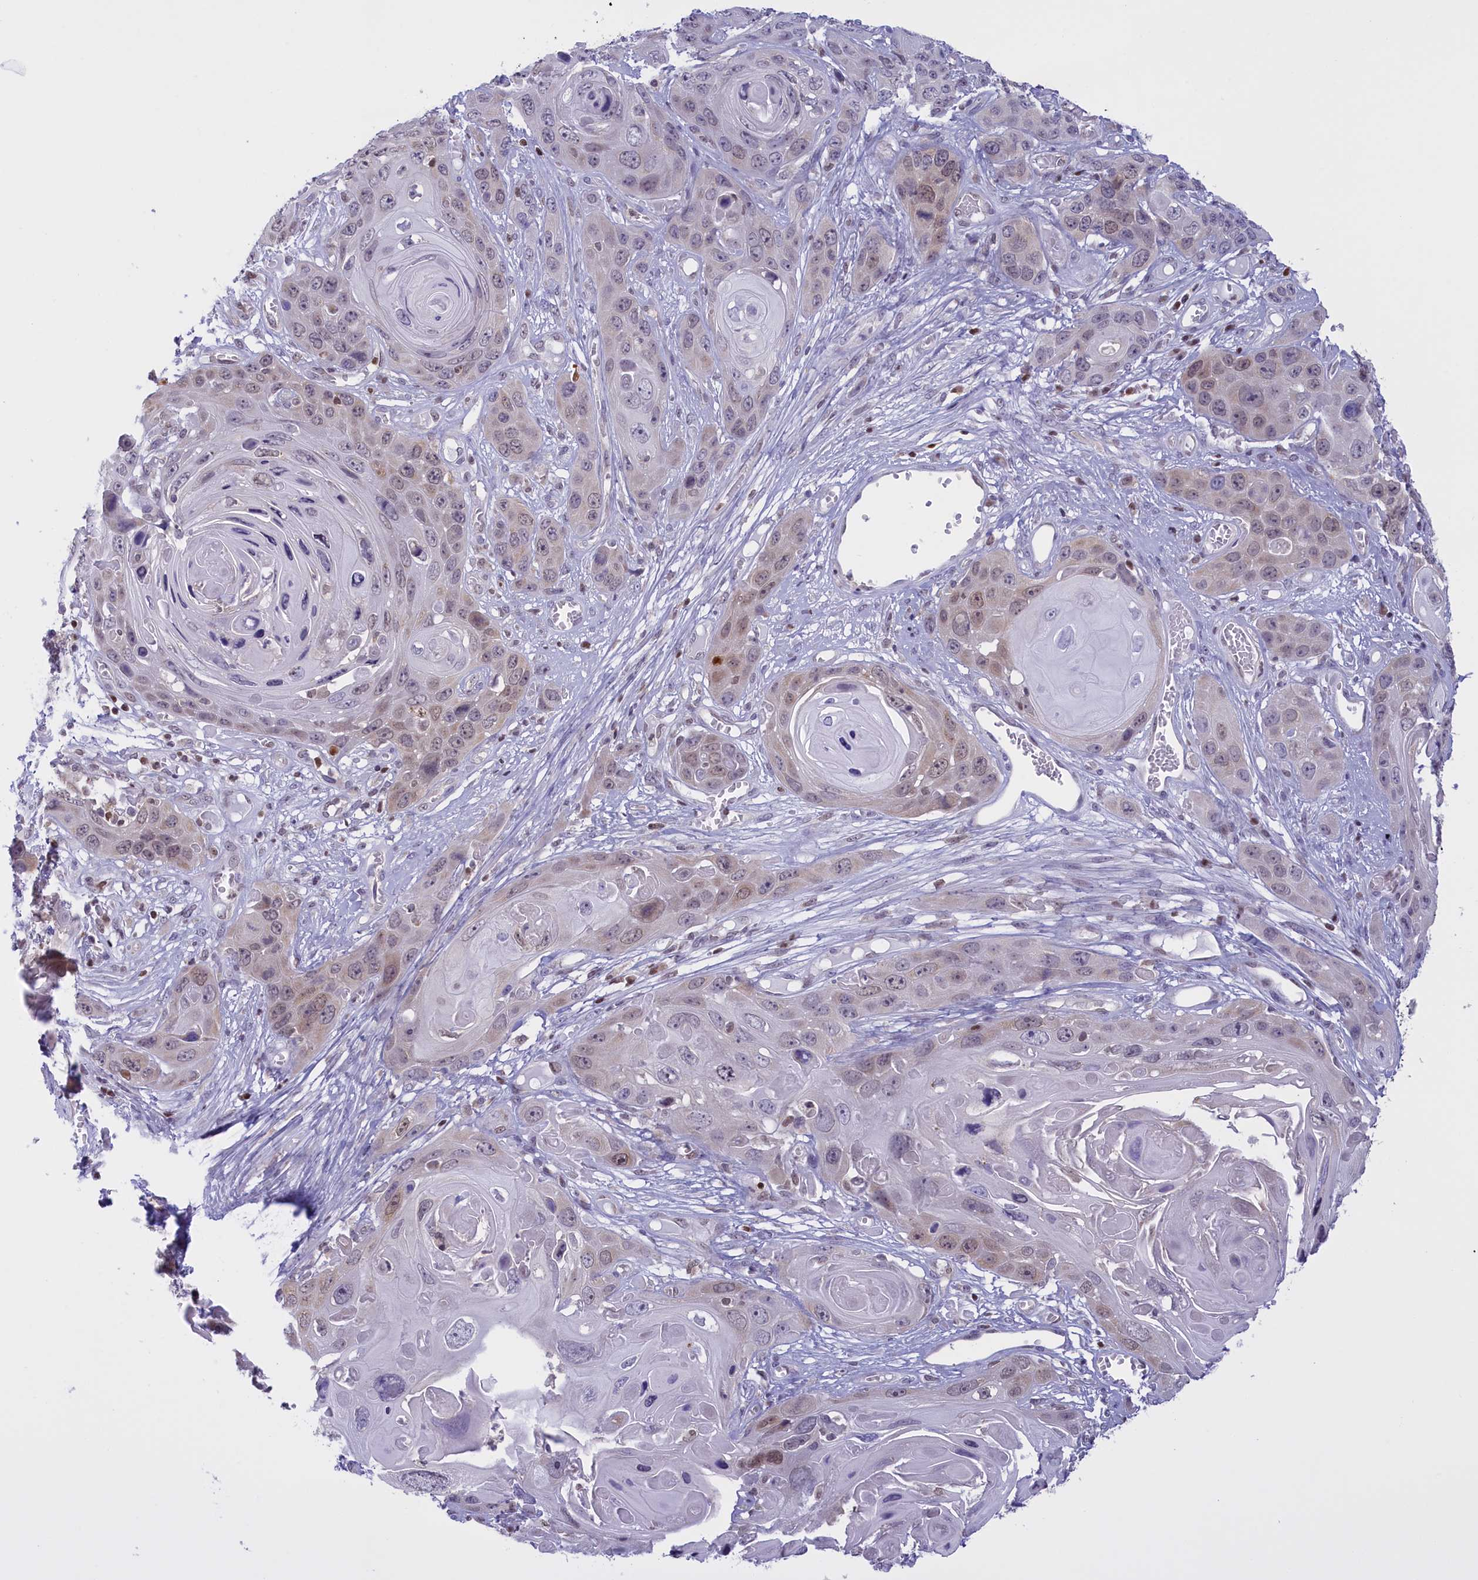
{"staining": {"intensity": "weak", "quantity": "<25%", "location": "nuclear"}, "tissue": "skin cancer", "cell_type": "Tumor cells", "image_type": "cancer", "snomed": [{"axis": "morphology", "description": "Squamous cell carcinoma, NOS"}, {"axis": "topography", "description": "Skin"}], "caption": "Micrograph shows no protein expression in tumor cells of skin cancer tissue.", "gene": "IZUMO2", "patient": {"sex": "male", "age": 55}}